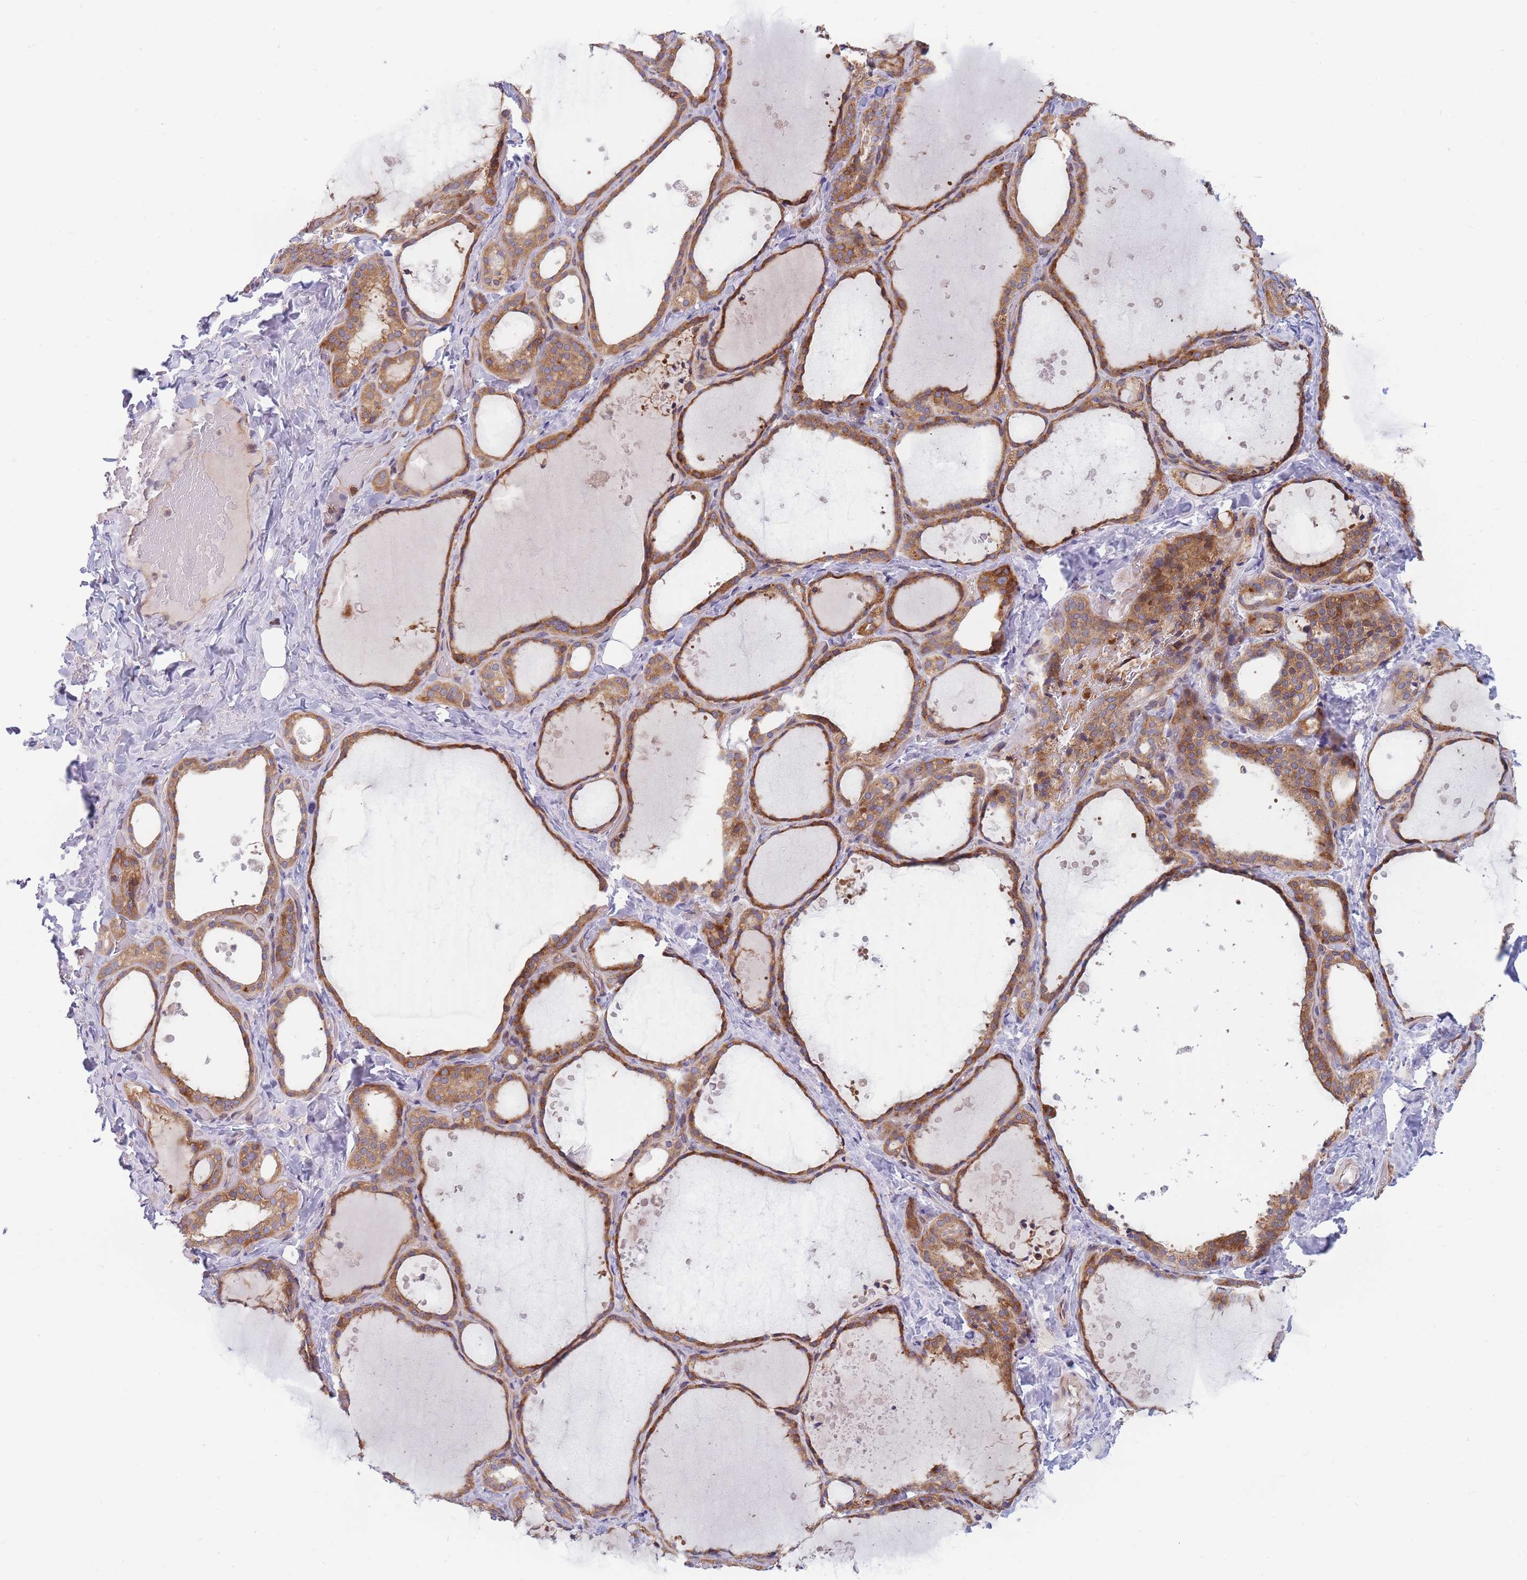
{"staining": {"intensity": "moderate", "quantity": ">75%", "location": "cytoplasmic/membranous"}, "tissue": "thyroid gland", "cell_type": "Glandular cells", "image_type": "normal", "snomed": [{"axis": "morphology", "description": "Normal tissue, NOS"}, {"axis": "topography", "description": "Thyroid gland"}], "caption": "Protein expression analysis of unremarkable human thyroid gland reveals moderate cytoplasmic/membranous expression in about >75% of glandular cells. (Brightfield microscopy of DAB IHC at high magnification).", "gene": "TMEM131L", "patient": {"sex": "female", "age": 44}}